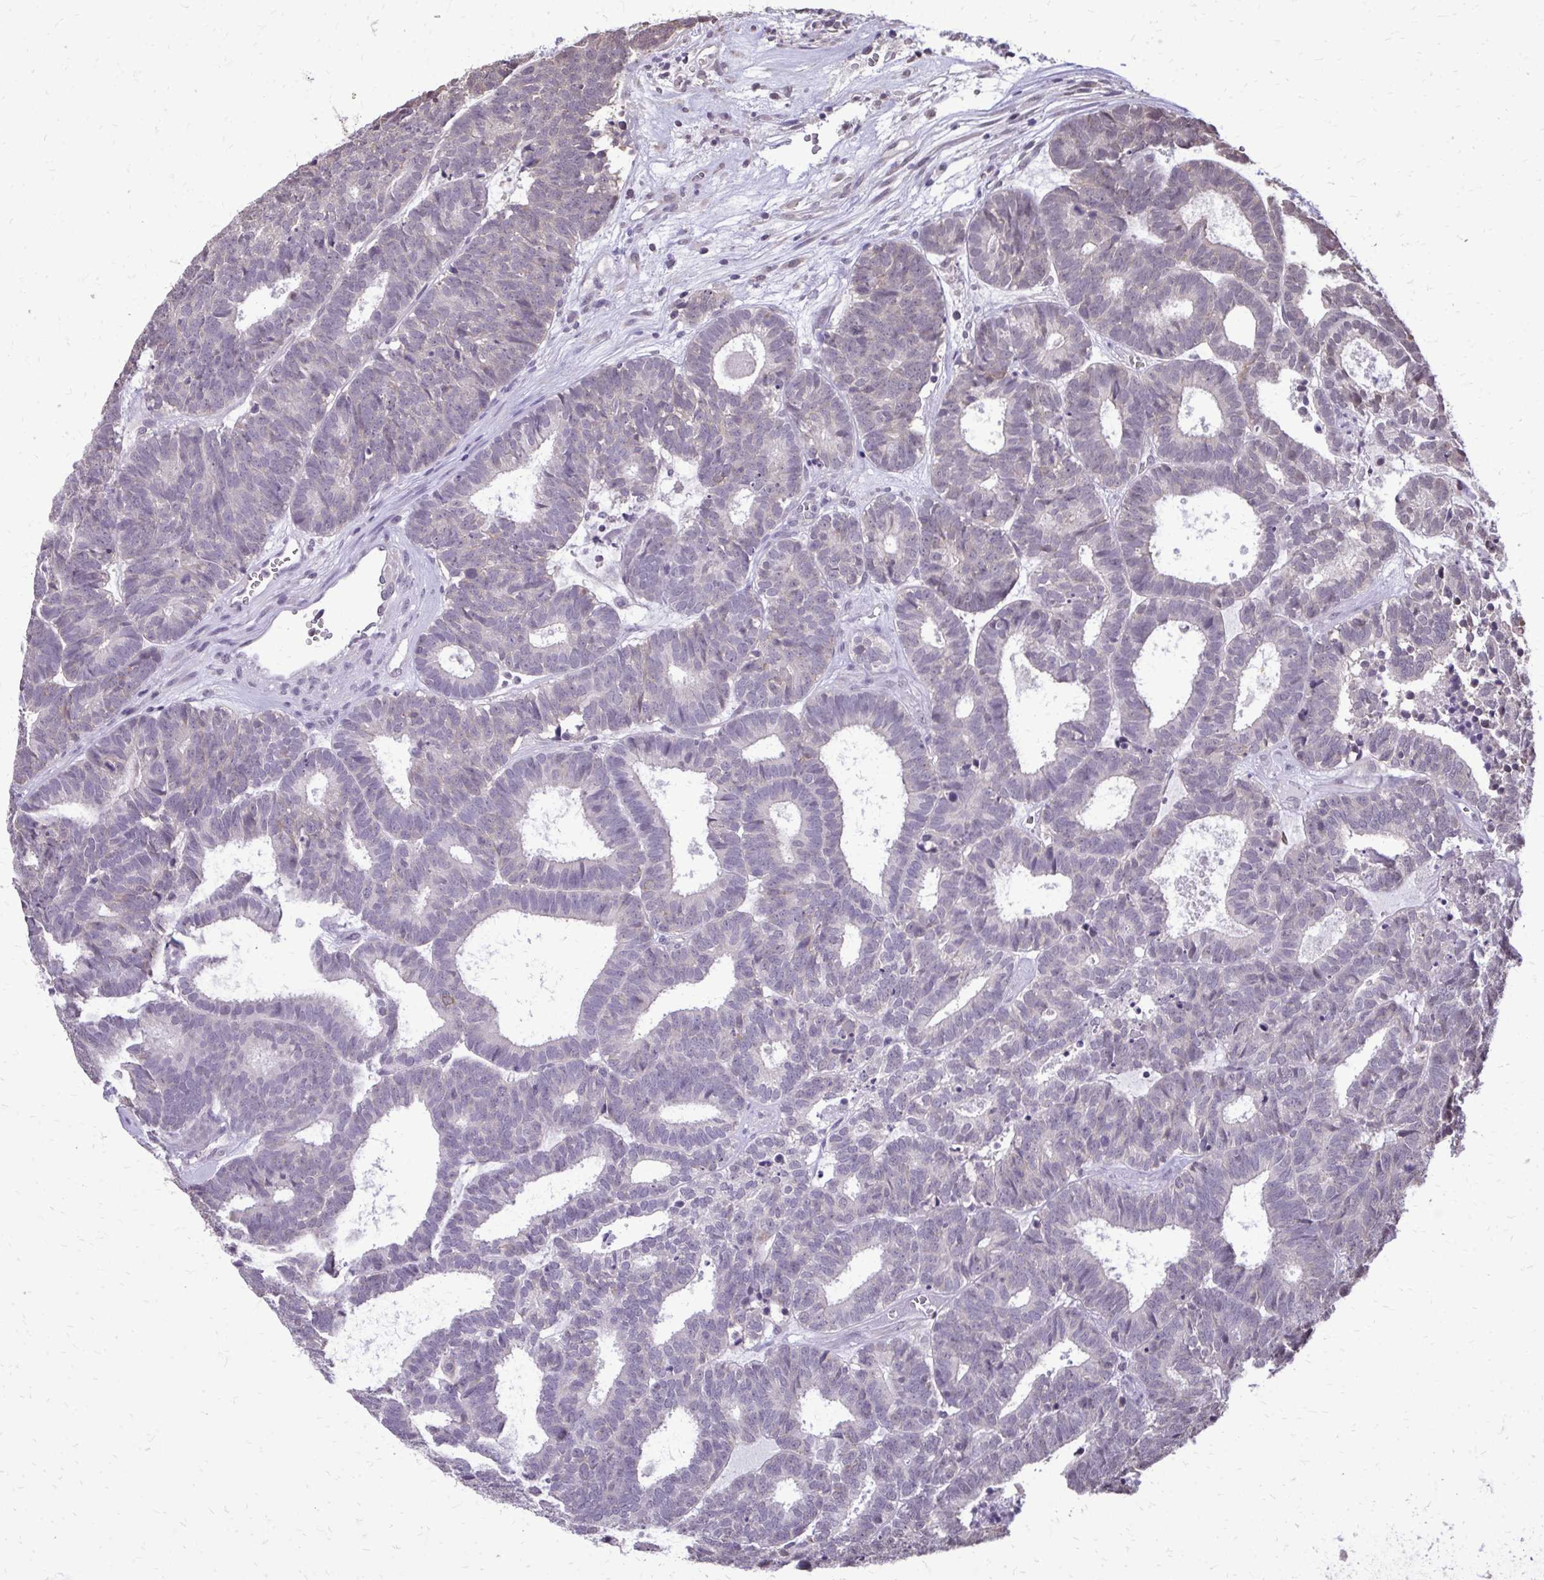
{"staining": {"intensity": "negative", "quantity": "none", "location": "none"}, "tissue": "head and neck cancer", "cell_type": "Tumor cells", "image_type": "cancer", "snomed": [{"axis": "morphology", "description": "Adenocarcinoma, NOS"}, {"axis": "topography", "description": "Head-Neck"}], "caption": "Tumor cells are negative for protein expression in human head and neck cancer. (Stains: DAB (3,3'-diaminobenzidine) IHC with hematoxylin counter stain, Microscopy: brightfield microscopy at high magnification).", "gene": "AKAP5", "patient": {"sex": "female", "age": 81}}